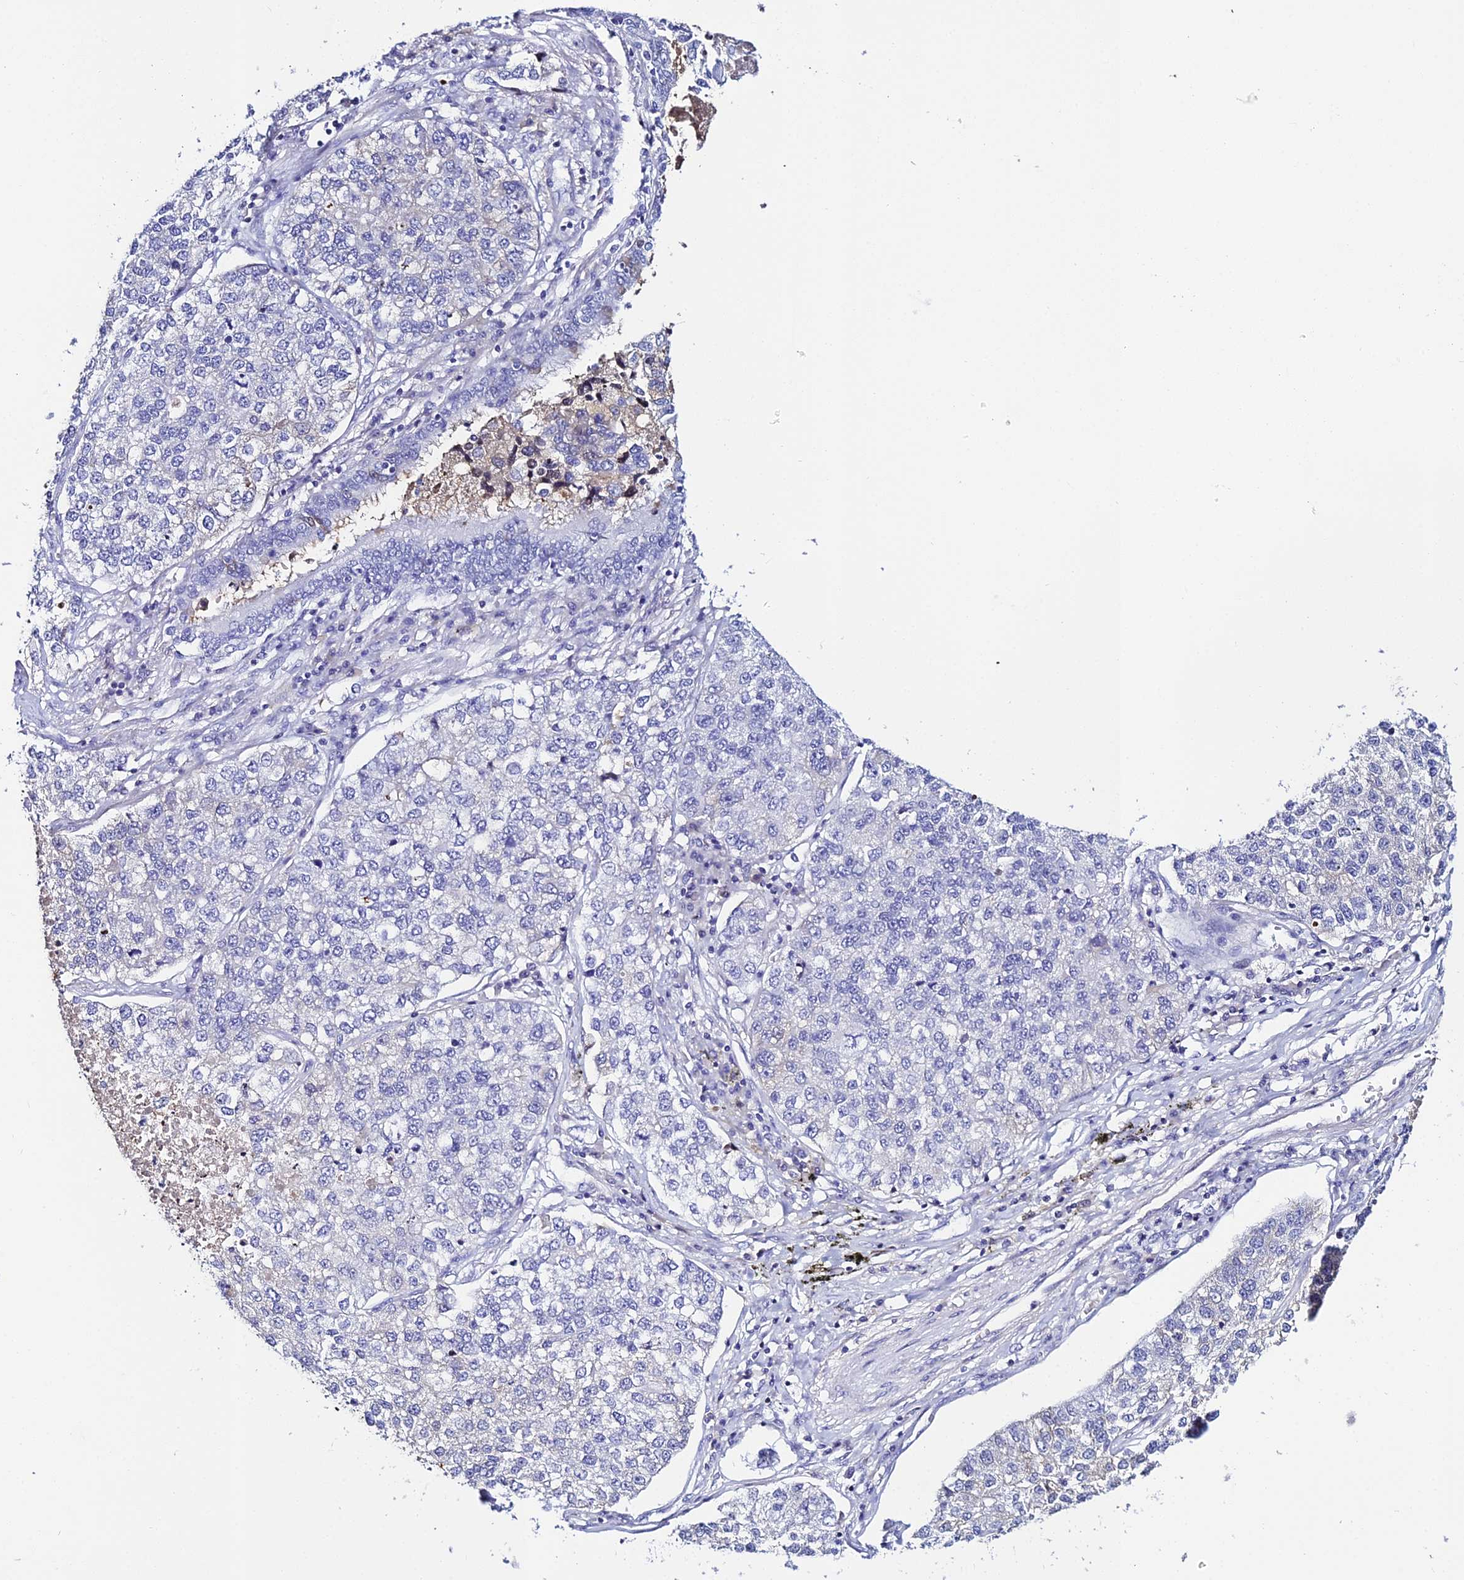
{"staining": {"intensity": "negative", "quantity": "none", "location": "none"}, "tissue": "lung cancer", "cell_type": "Tumor cells", "image_type": "cancer", "snomed": [{"axis": "morphology", "description": "Adenocarcinoma, NOS"}, {"axis": "topography", "description": "Lung"}], "caption": "The IHC photomicrograph has no significant expression in tumor cells of adenocarcinoma (lung) tissue.", "gene": "DEFB132", "patient": {"sex": "male", "age": 49}}